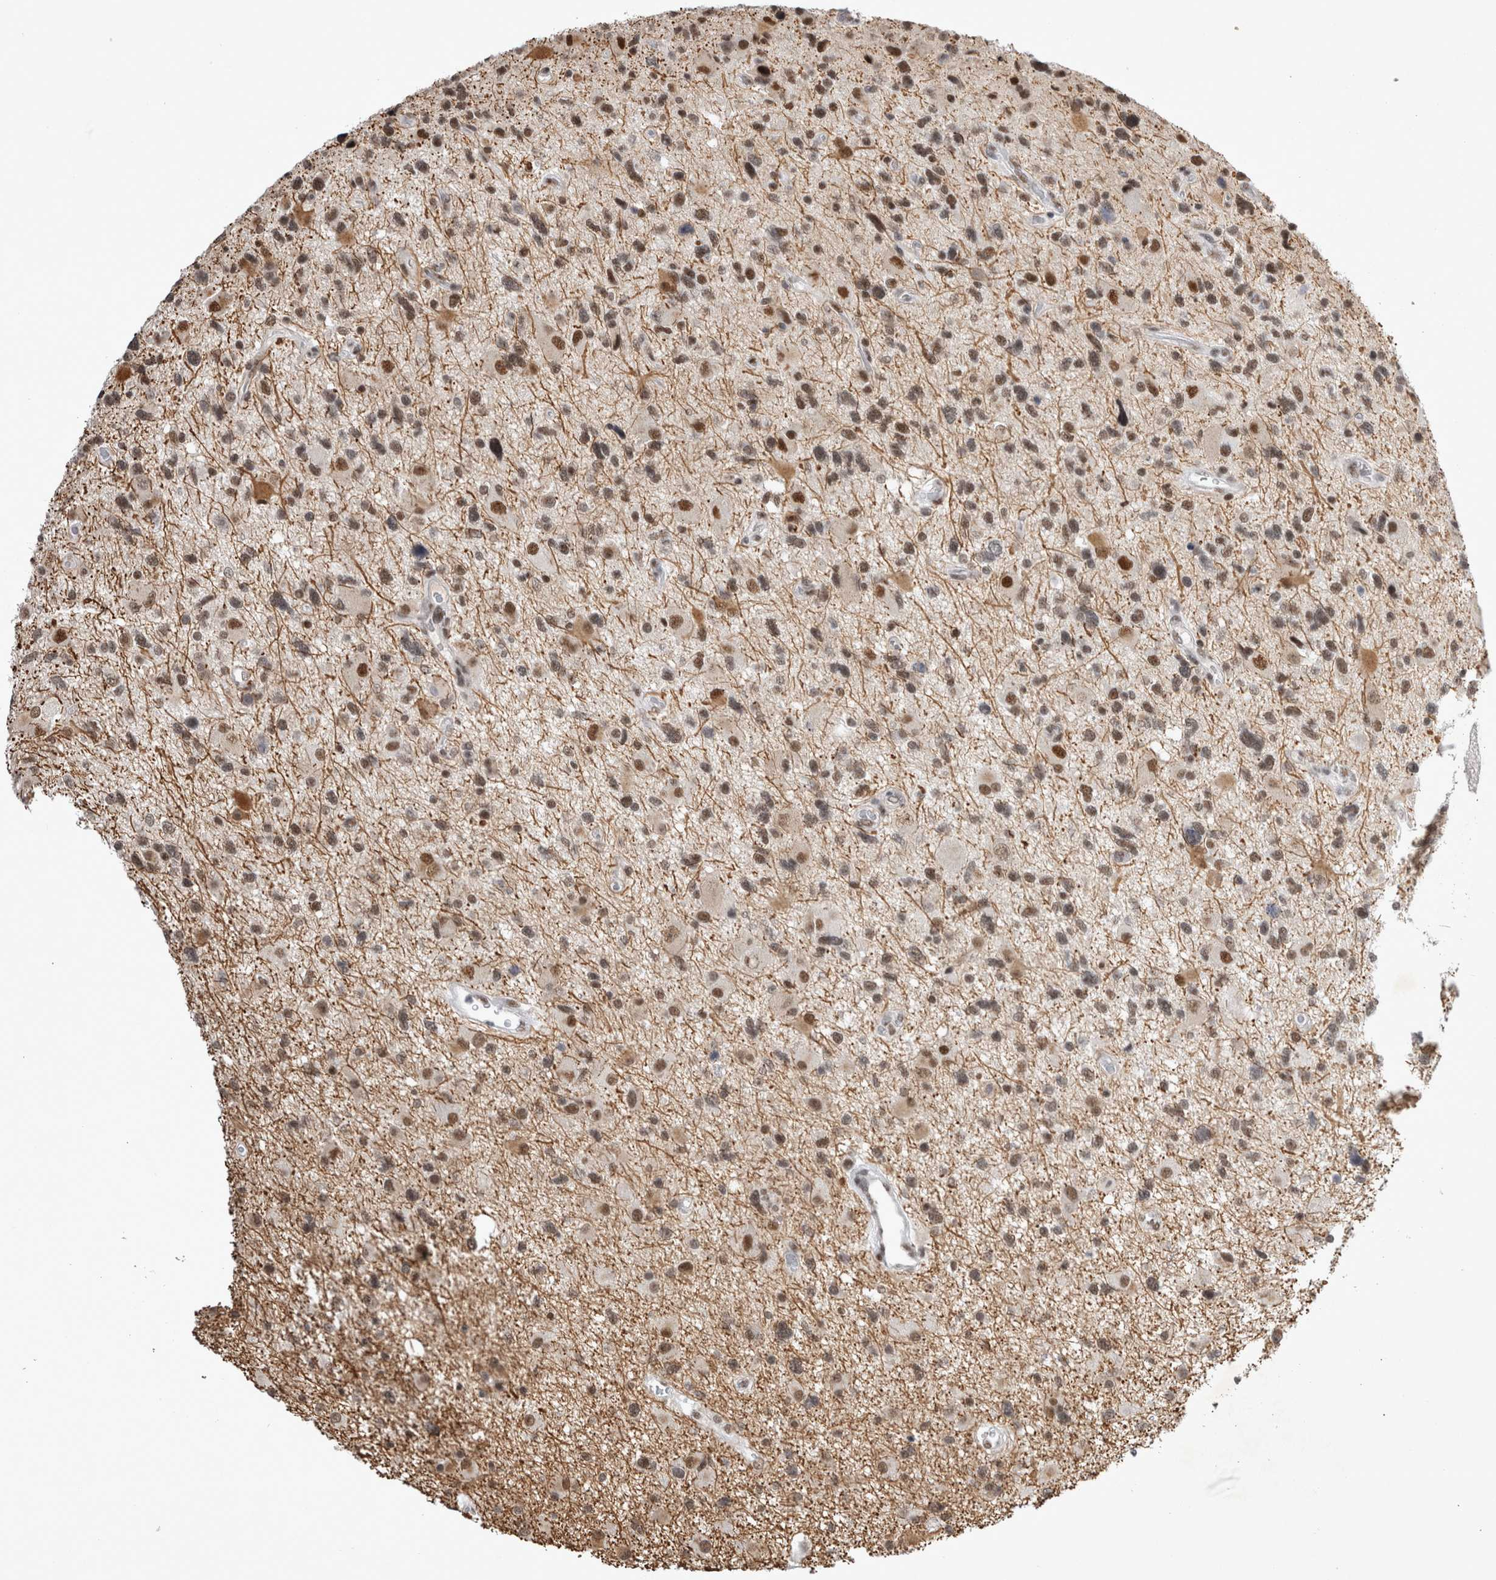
{"staining": {"intensity": "moderate", "quantity": "25%-75%", "location": "nuclear"}, "tissue": "glioma", "cell_type": "Tumor cells", "image_type": "cancer", "snomed": [{"axis": "morphology", "description": "Glioma, malignant, High grade"}, {"axis": "topography", "description": "Brain"}], "caption": "A brown stain highlights moderate nuclear staining of a protein in glioma tumor cells.", "gene": "RBM6", "patient": {"sex": "male", "age": 33}}